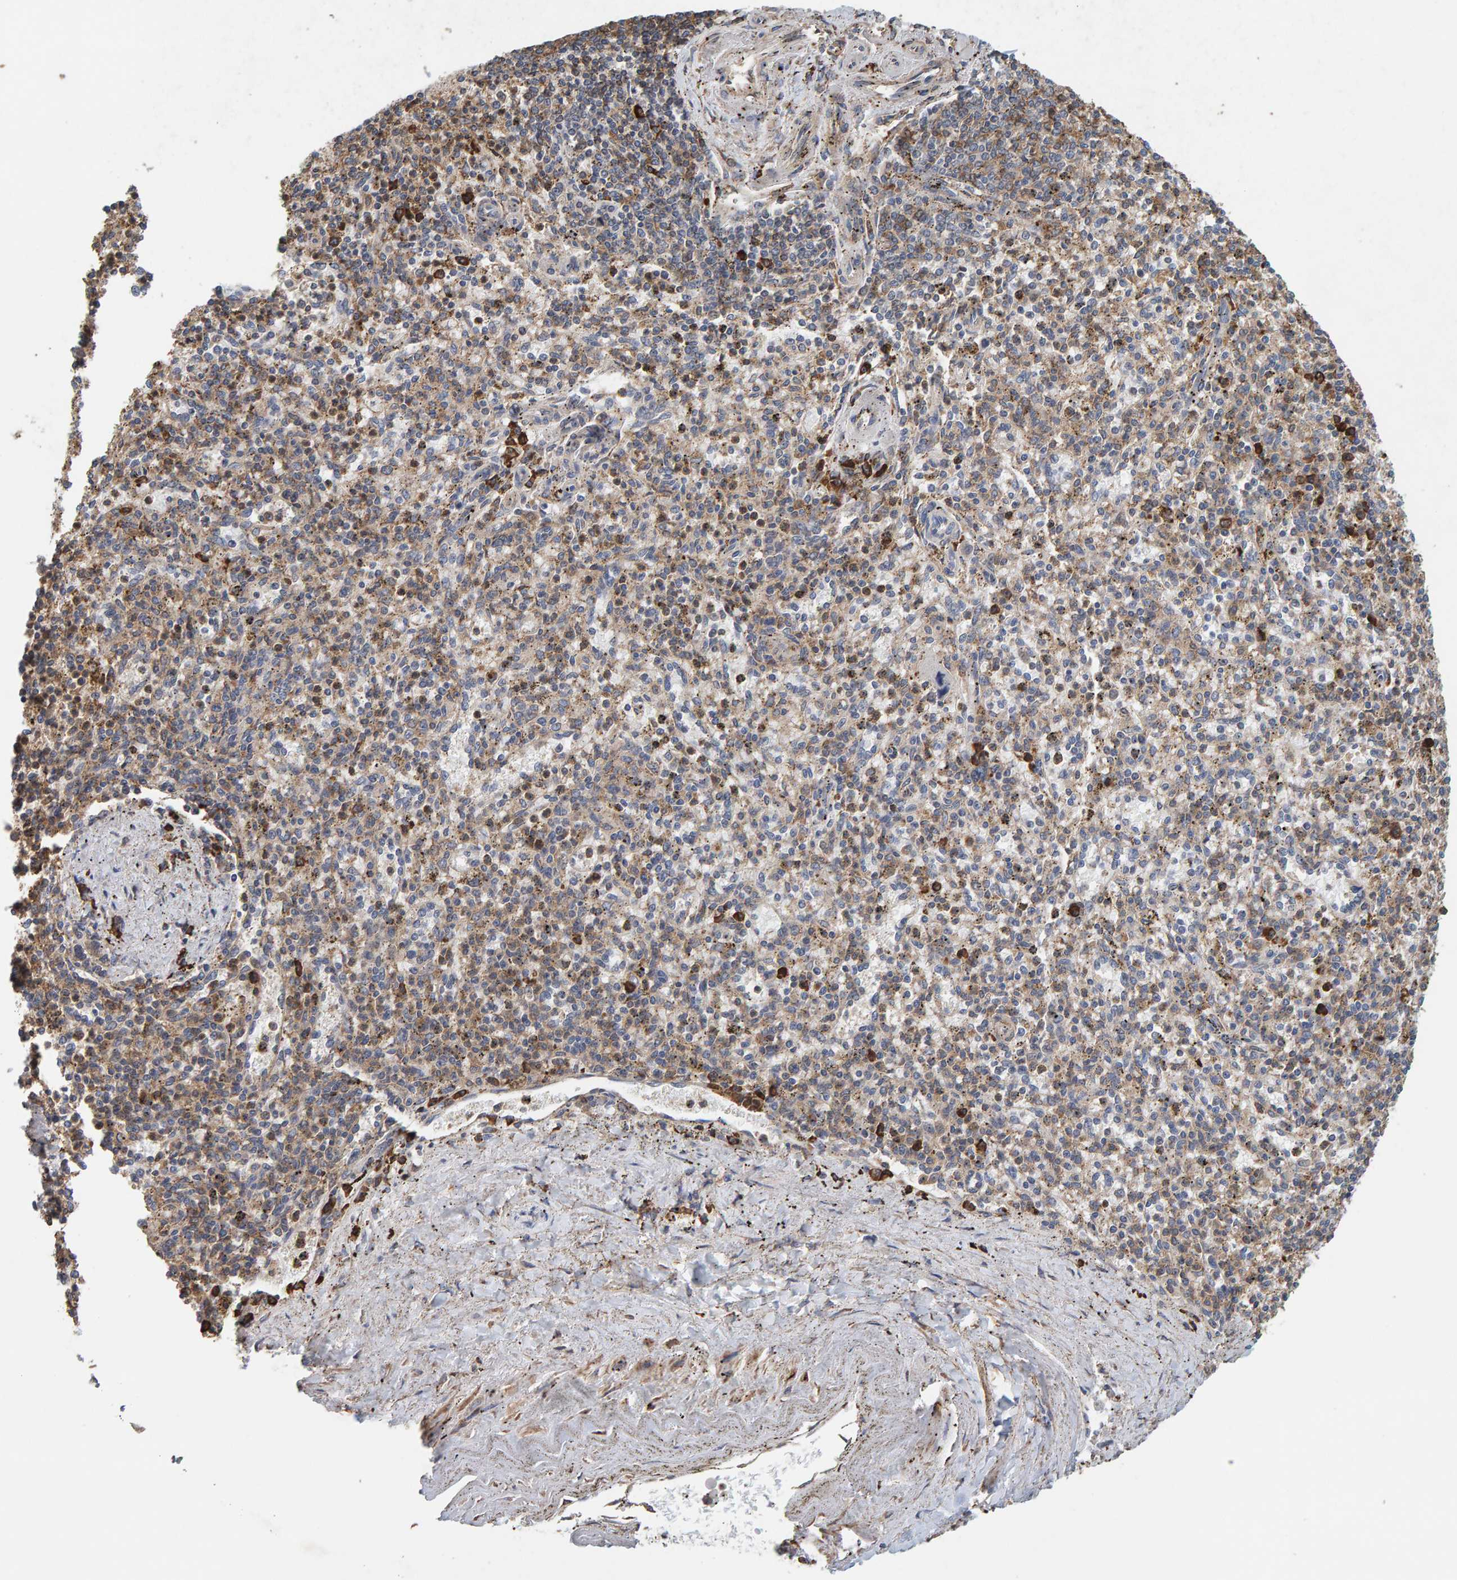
{"staining": {"intensity": "strong", "quantity": "<25%", "location": "cytoplasmic/membranous"}, "tissue": "spleen", "cell_type": "Cells in red pulp", "image_type": "normal", "snomed": [{"axis": "morphology", "description": "Normal tissue, NOS"}, {"axis": "topography", "description": "Spleen"}], "caption": "A brown stain shows strong cytoplasmic/membranous expression of a protein in cells in red pulp of benign human spleen.", "gene": "PLA2G3", "patient": {"sex": "male", "age": 72}}